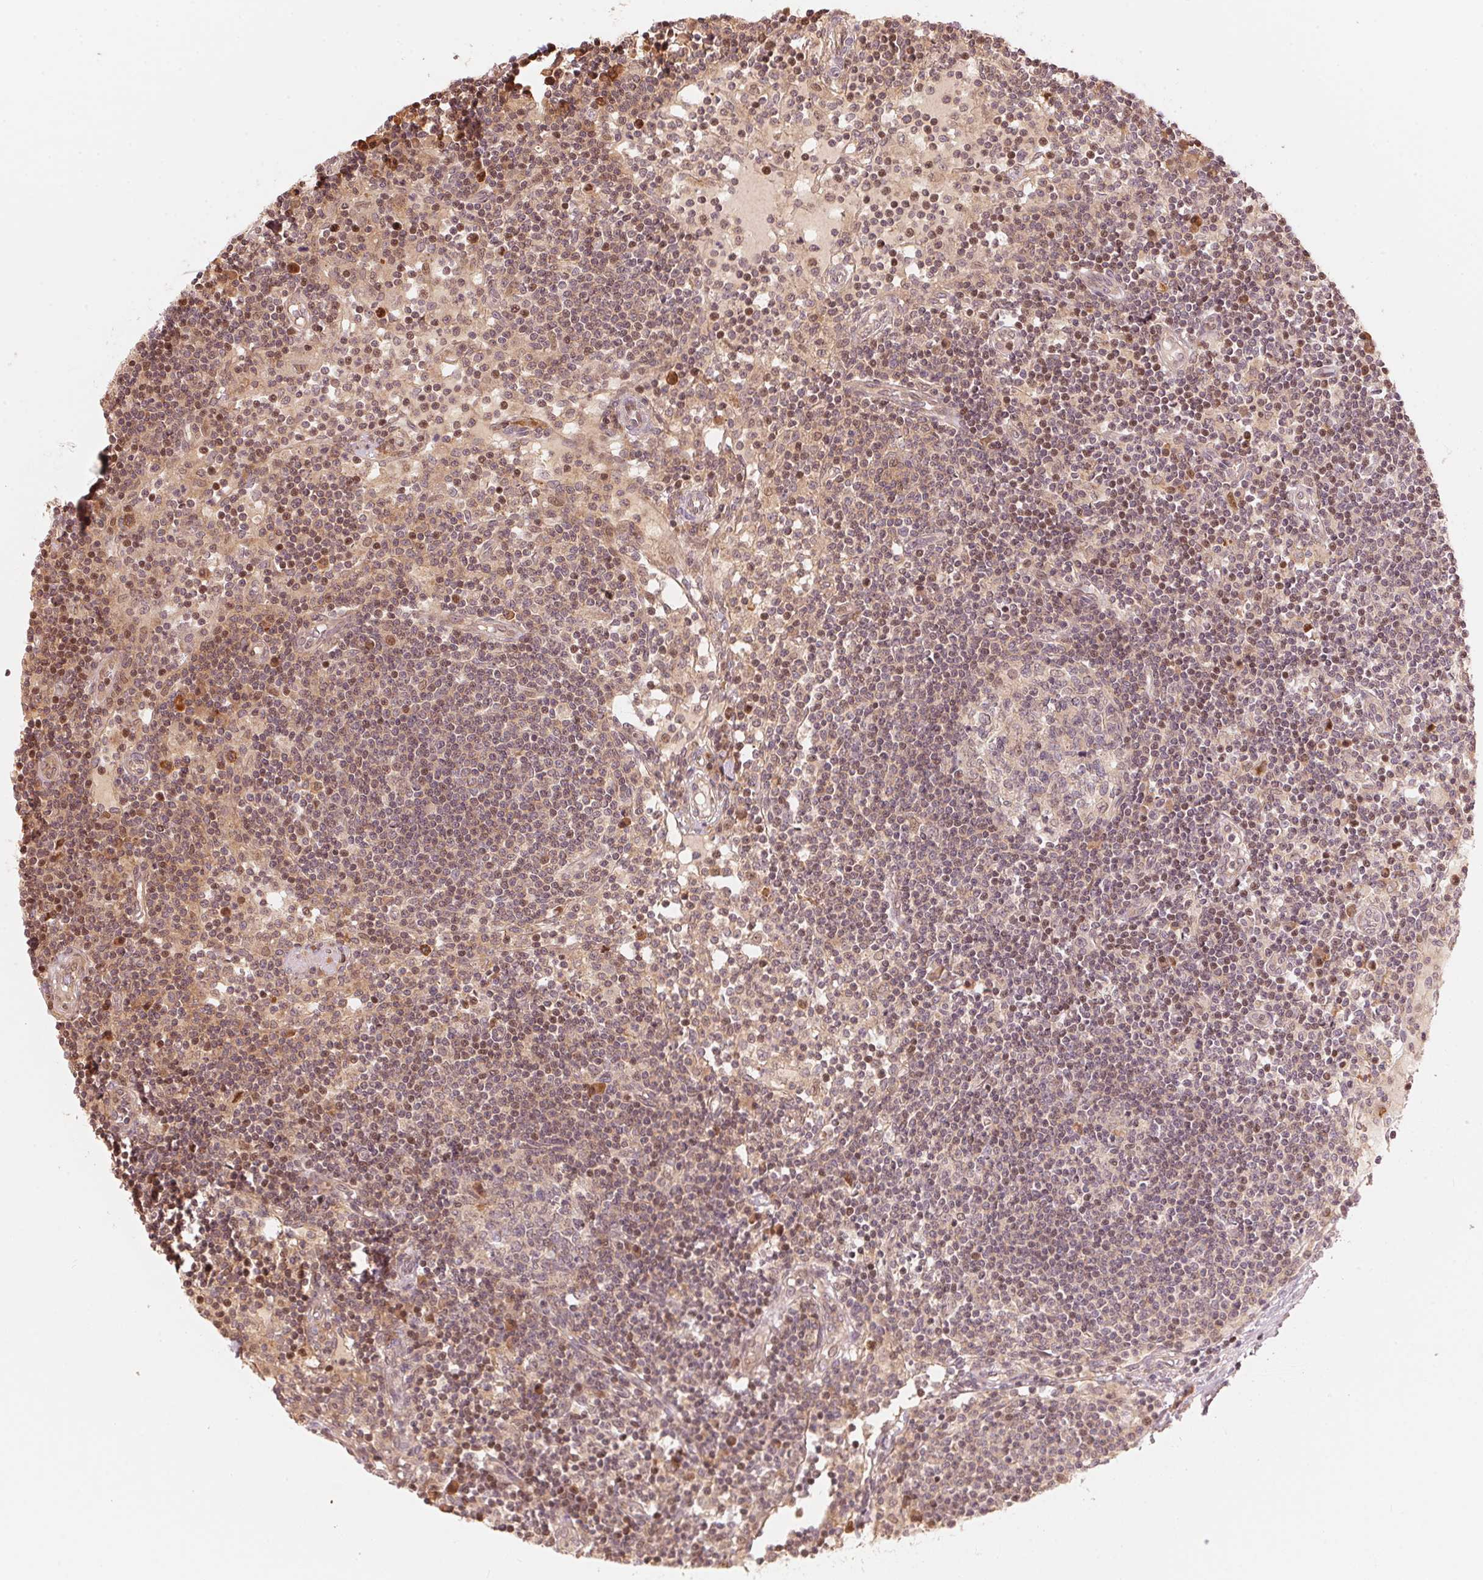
{"staining": {"intensity": "negative", "quantity": "none", "location": "none"}, "tissue": "lymph node", "cell_type": "Germinal center cells", "image_type": "normal", "snomed": [{"axis": "morphology", "description": "Normal tissue, NOS"}, {"axis": "topography", "description": "Lymph node"}], "caption": "High magnification brightfield microscopy of unremarkable lymph node stained with DAB (brown) and counterstained with hematoxylin (blue): germinal center cells show no significant staining. Nuclei are stained in blue.", "gene": "PRKN", "patient": {"sex": "female", "age": 72}}